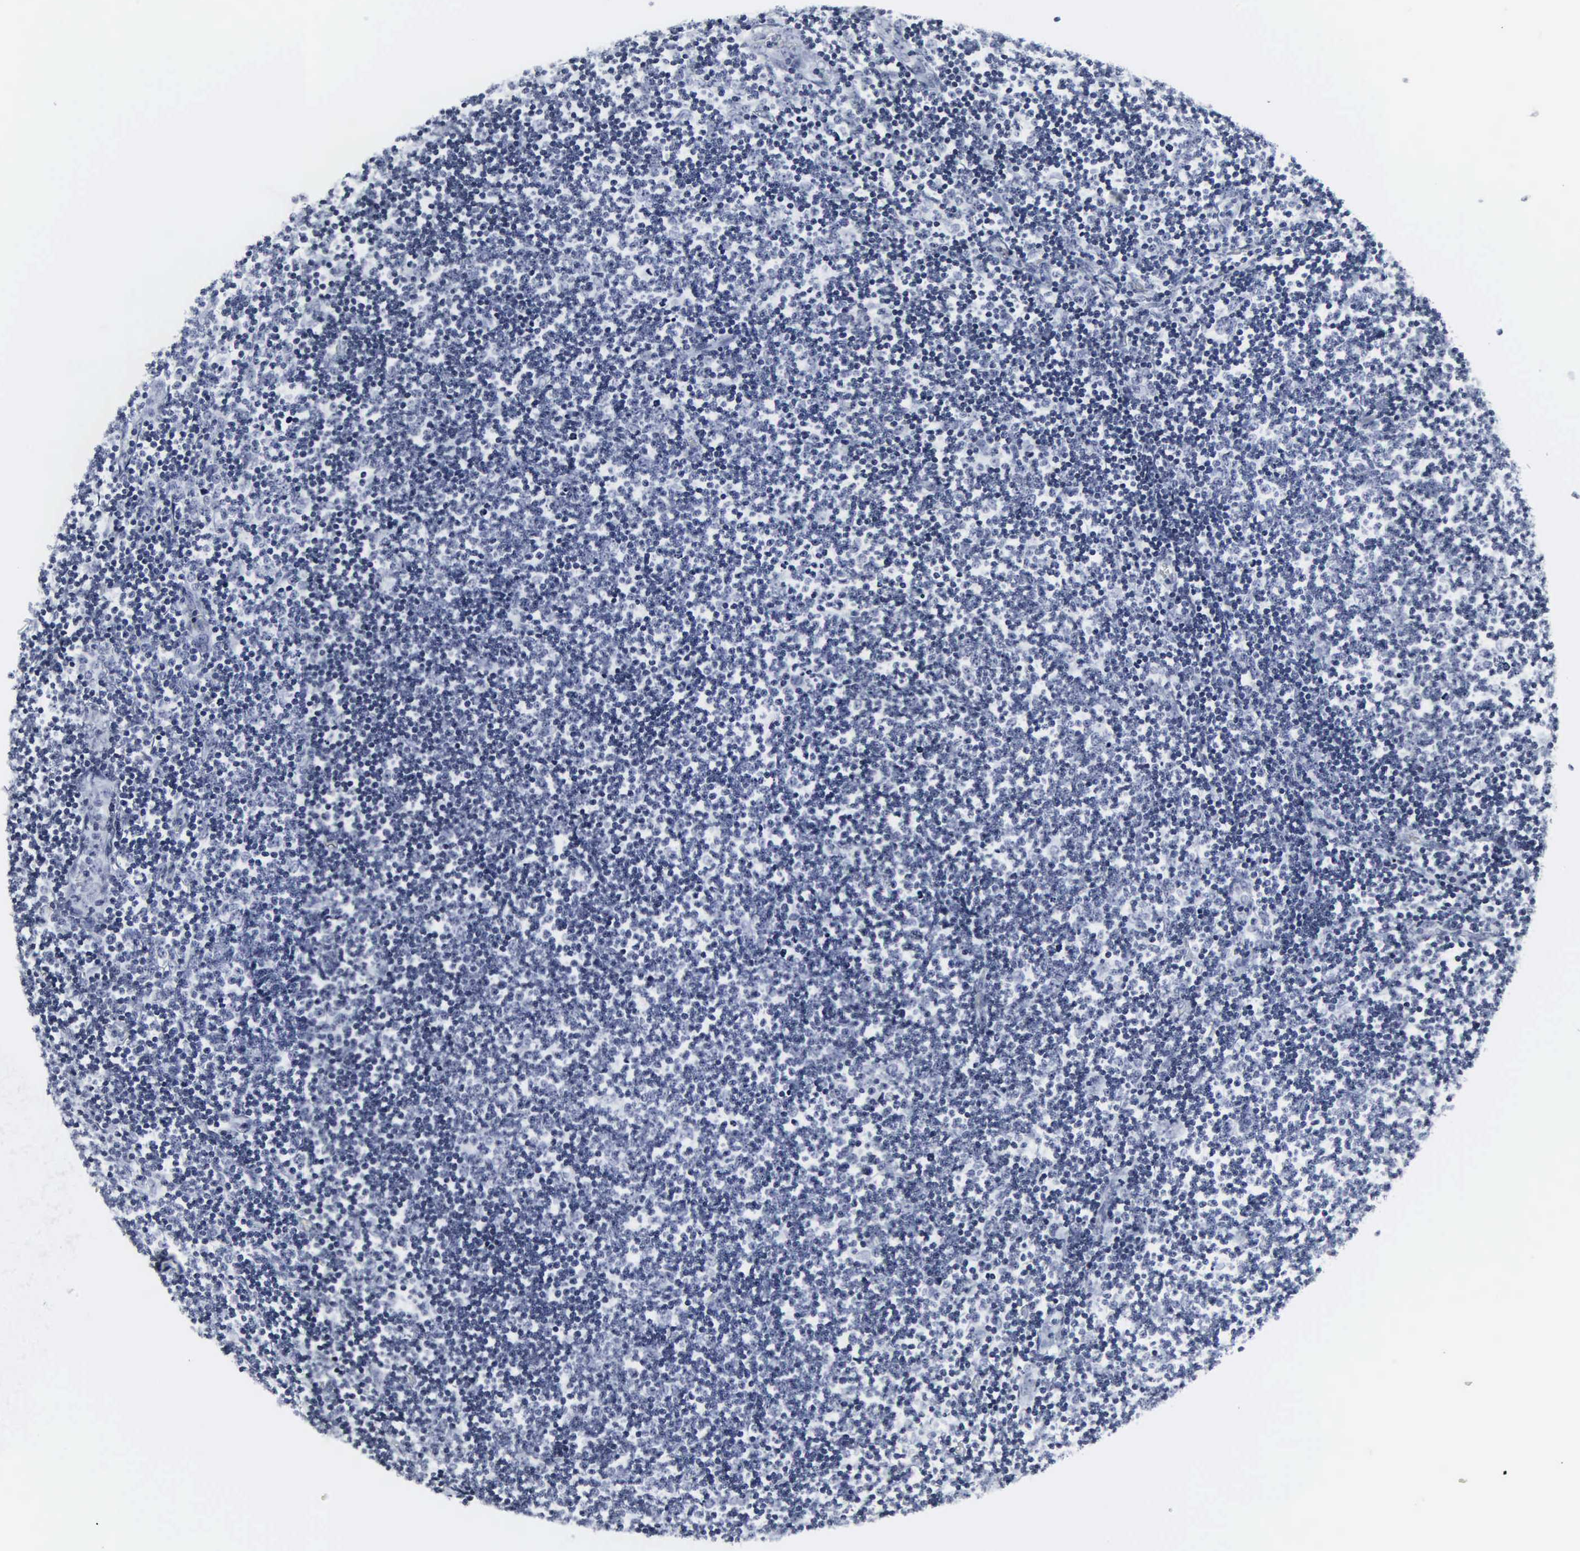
{"staining": {"intensity": "negative", "quantity": "none", "location": "none"}, "tissue": "lymphoma", "cell_type": "Tumor cells", "image_type": "cancer", "snomed": [{"axis": "morphology", "description": "Malignant lymphoma, non-Hodgkin's type, Low grade"}, {"axis": "topography", "description": "Lymph node"}], "caption": "The histopathology image reveals no staining of tumor cells in low-grade malignant lymphoma, non-Hodgkin's type. (DAB (3,3'-diaminobenzidine) IHC, high magnification).", "gene": "DGCR2", "patient": {"sex": "male", "age": 49}}